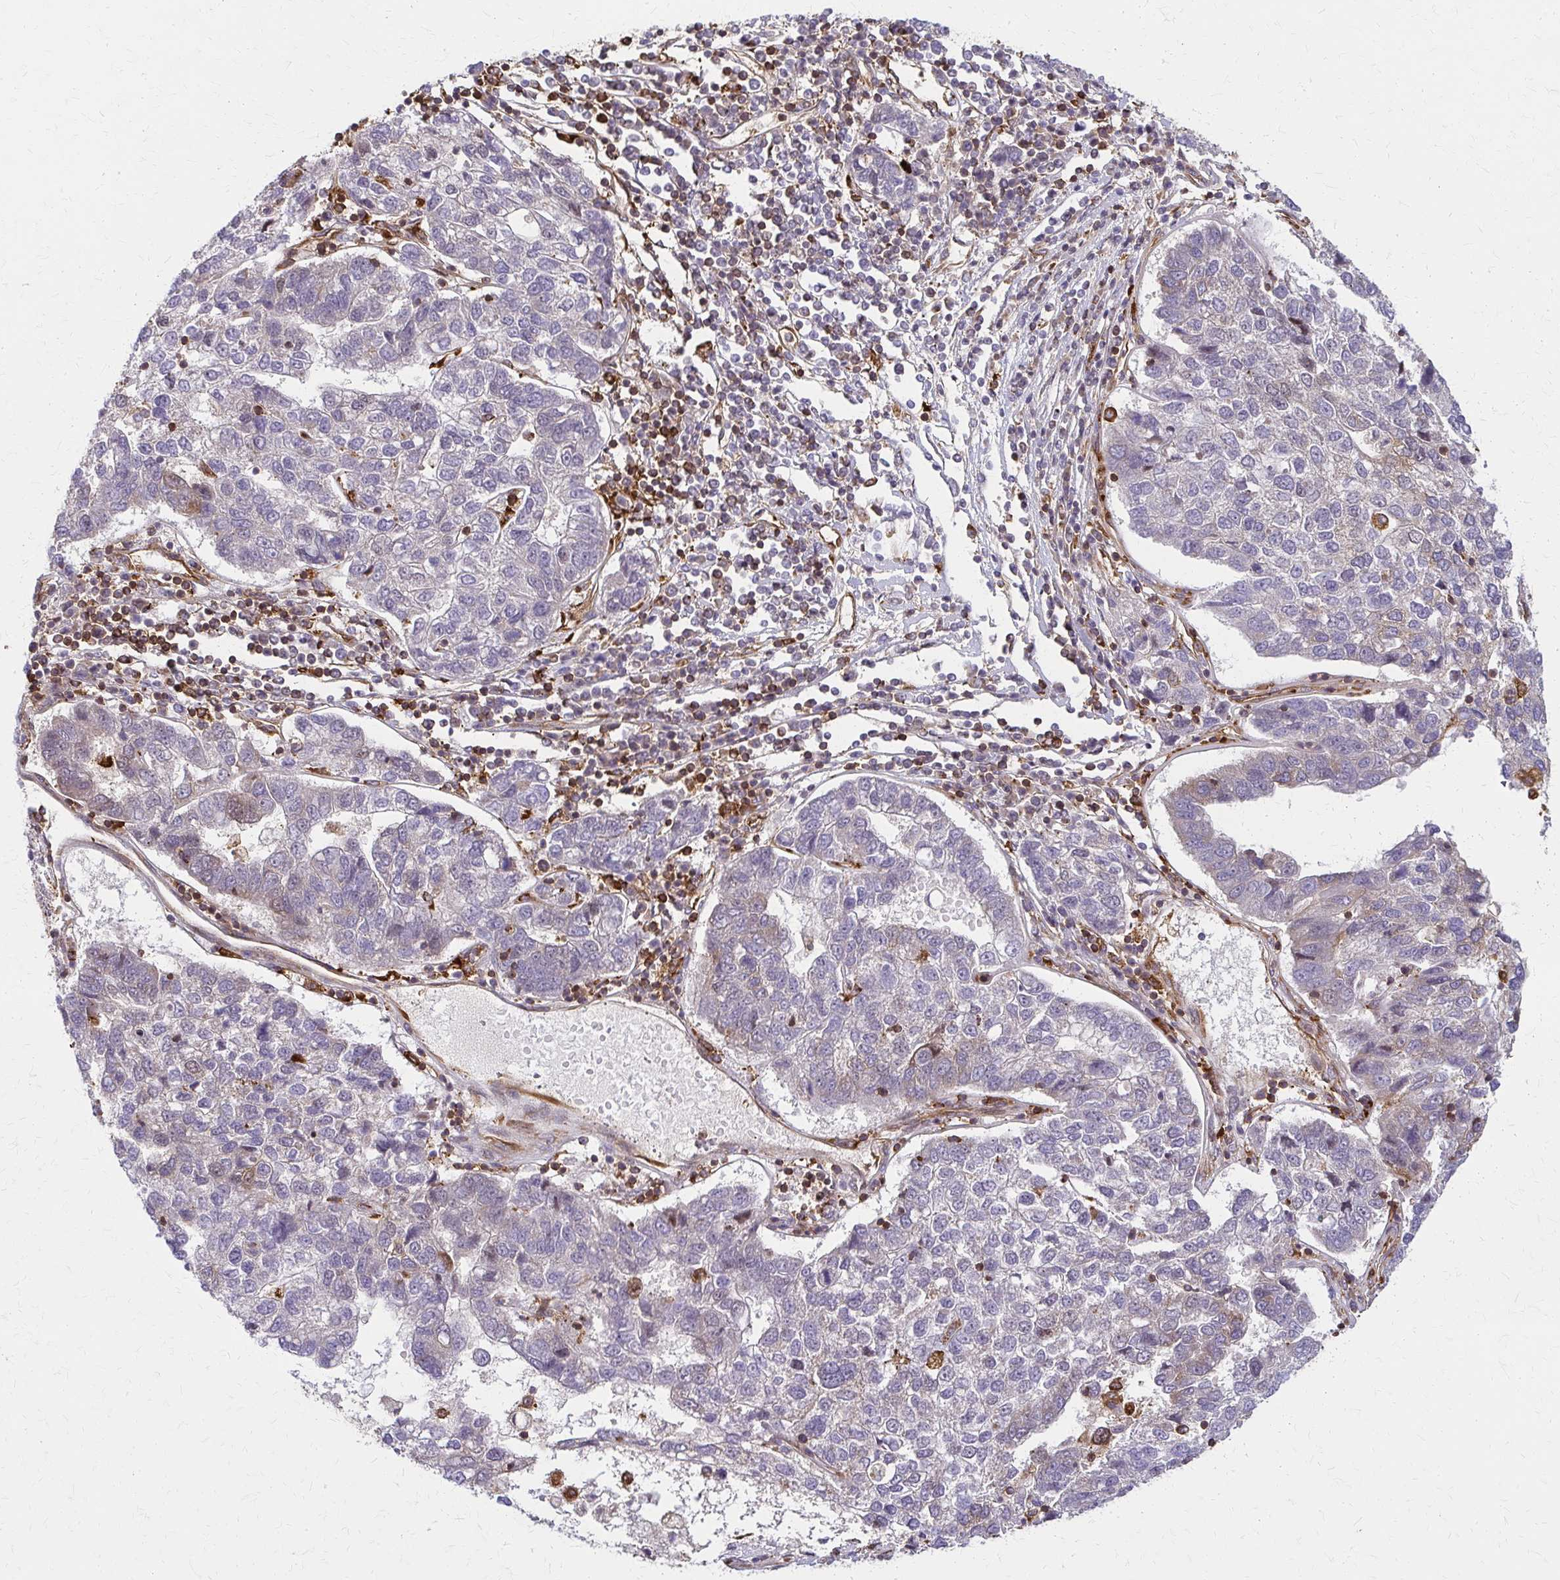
{"staining": {"intensity": "weak", "quantity": "<25%", "location": "cytoplasmic/membranous"}, "tissue": "pancreatic cancer", "cell_type": "Tumor cells", "image_type": "cancer", "snomed": [{"axis": "morphology", "description": "Adenocarcinoma, NOS"}, {"axis": "topography", "description": "Pancreas"}], "caption": "There is no significant positivity in tumor cells of pancreatic cancer (adenocarcinoma).", "gene": "WASF2", "patient": {"sex": "female", "age": 61}}